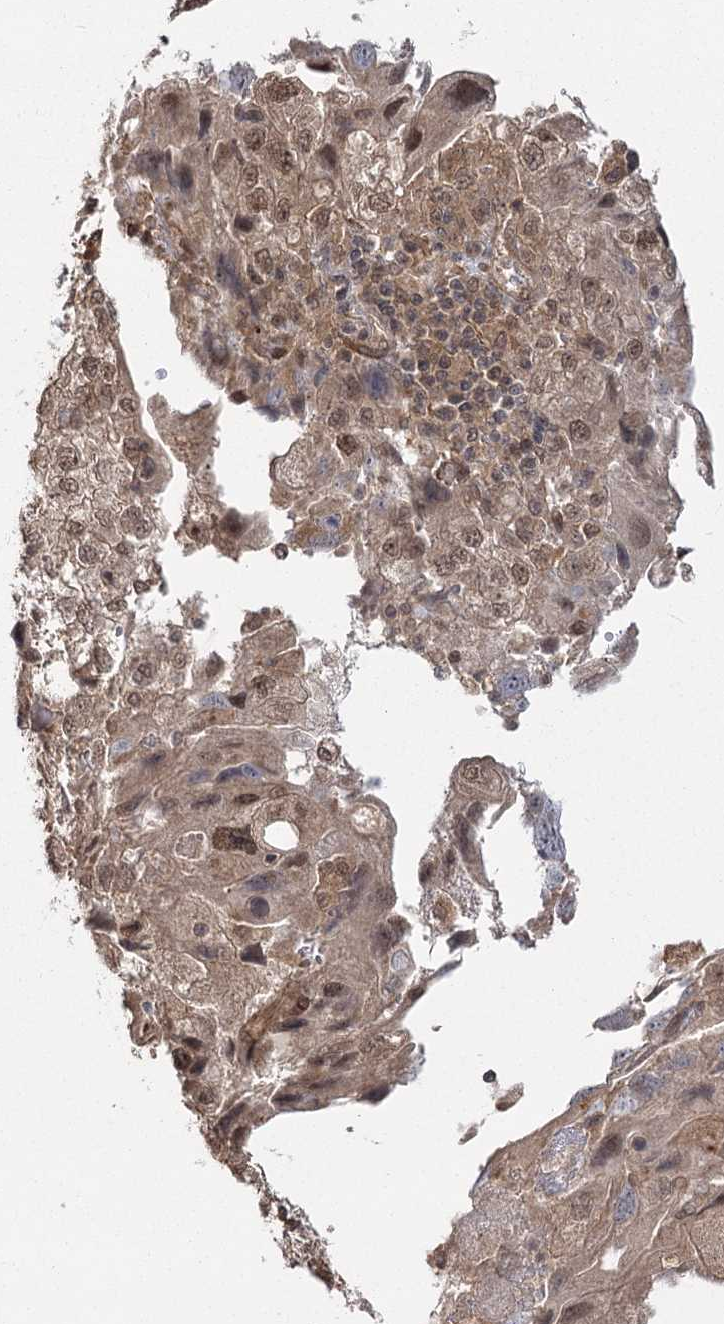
{"staining": {"intensity": "moderate", "quantity": ">75%", "location": "cytoplasmic/membranous,nuclear"}, "tissue": "endometrial cancer", "cell_type": "Tumor cells", "image_type": "cancer", "snomed": [{"axis": "morphology", "description": "Adenocarcinoma, NOS"}, {"axis": "topography", "description": "Endometrium"}], "caption": "Protein analysis of adenocarcinoma (endometrial) tissue reveals moderate cytoplasmic/membranous and nuclear staining in approximately >75% of tumor cells.", "gene": "R3HDM2", "patient": {"sex": "female", "age": 49}}